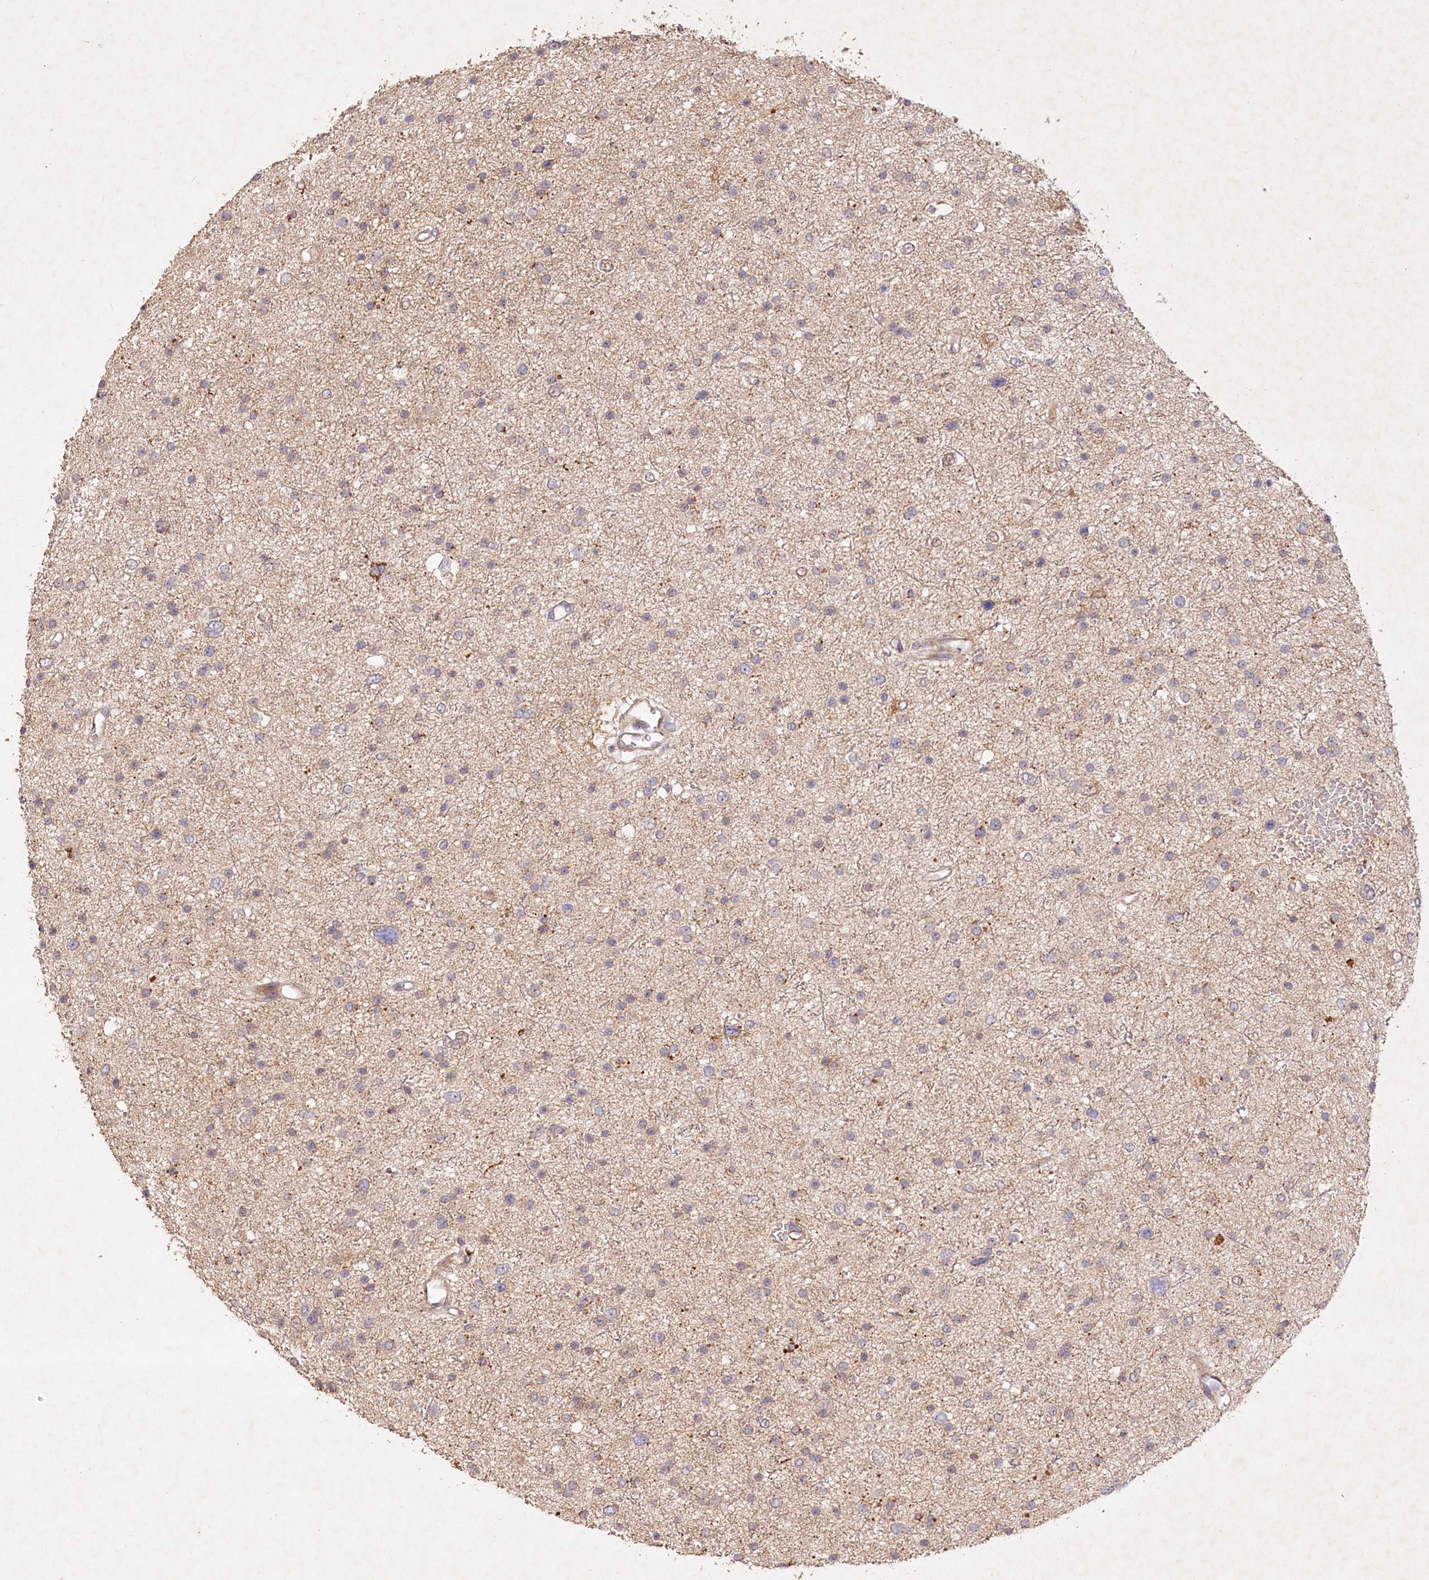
{"staining": {"intensity": "weak", "quantity": "<25%", "location": "cytoplasmic/membranous"}, "tissue": "glioma", "cell_type": "Tumor cells", "image_type": "cancer", "snomed": [{"axis": "morphology", "description": "Glioma, malignant, Low grade"}, {"axis": "topography", "description": "Brain"}], "caption": "Immunohistochemistry (IHC) of human malignant low-grade glioma displays no expression in tumor cells.", "gene": "IRAK1BP1", "patient": {"sex": "female", "age": 37}}